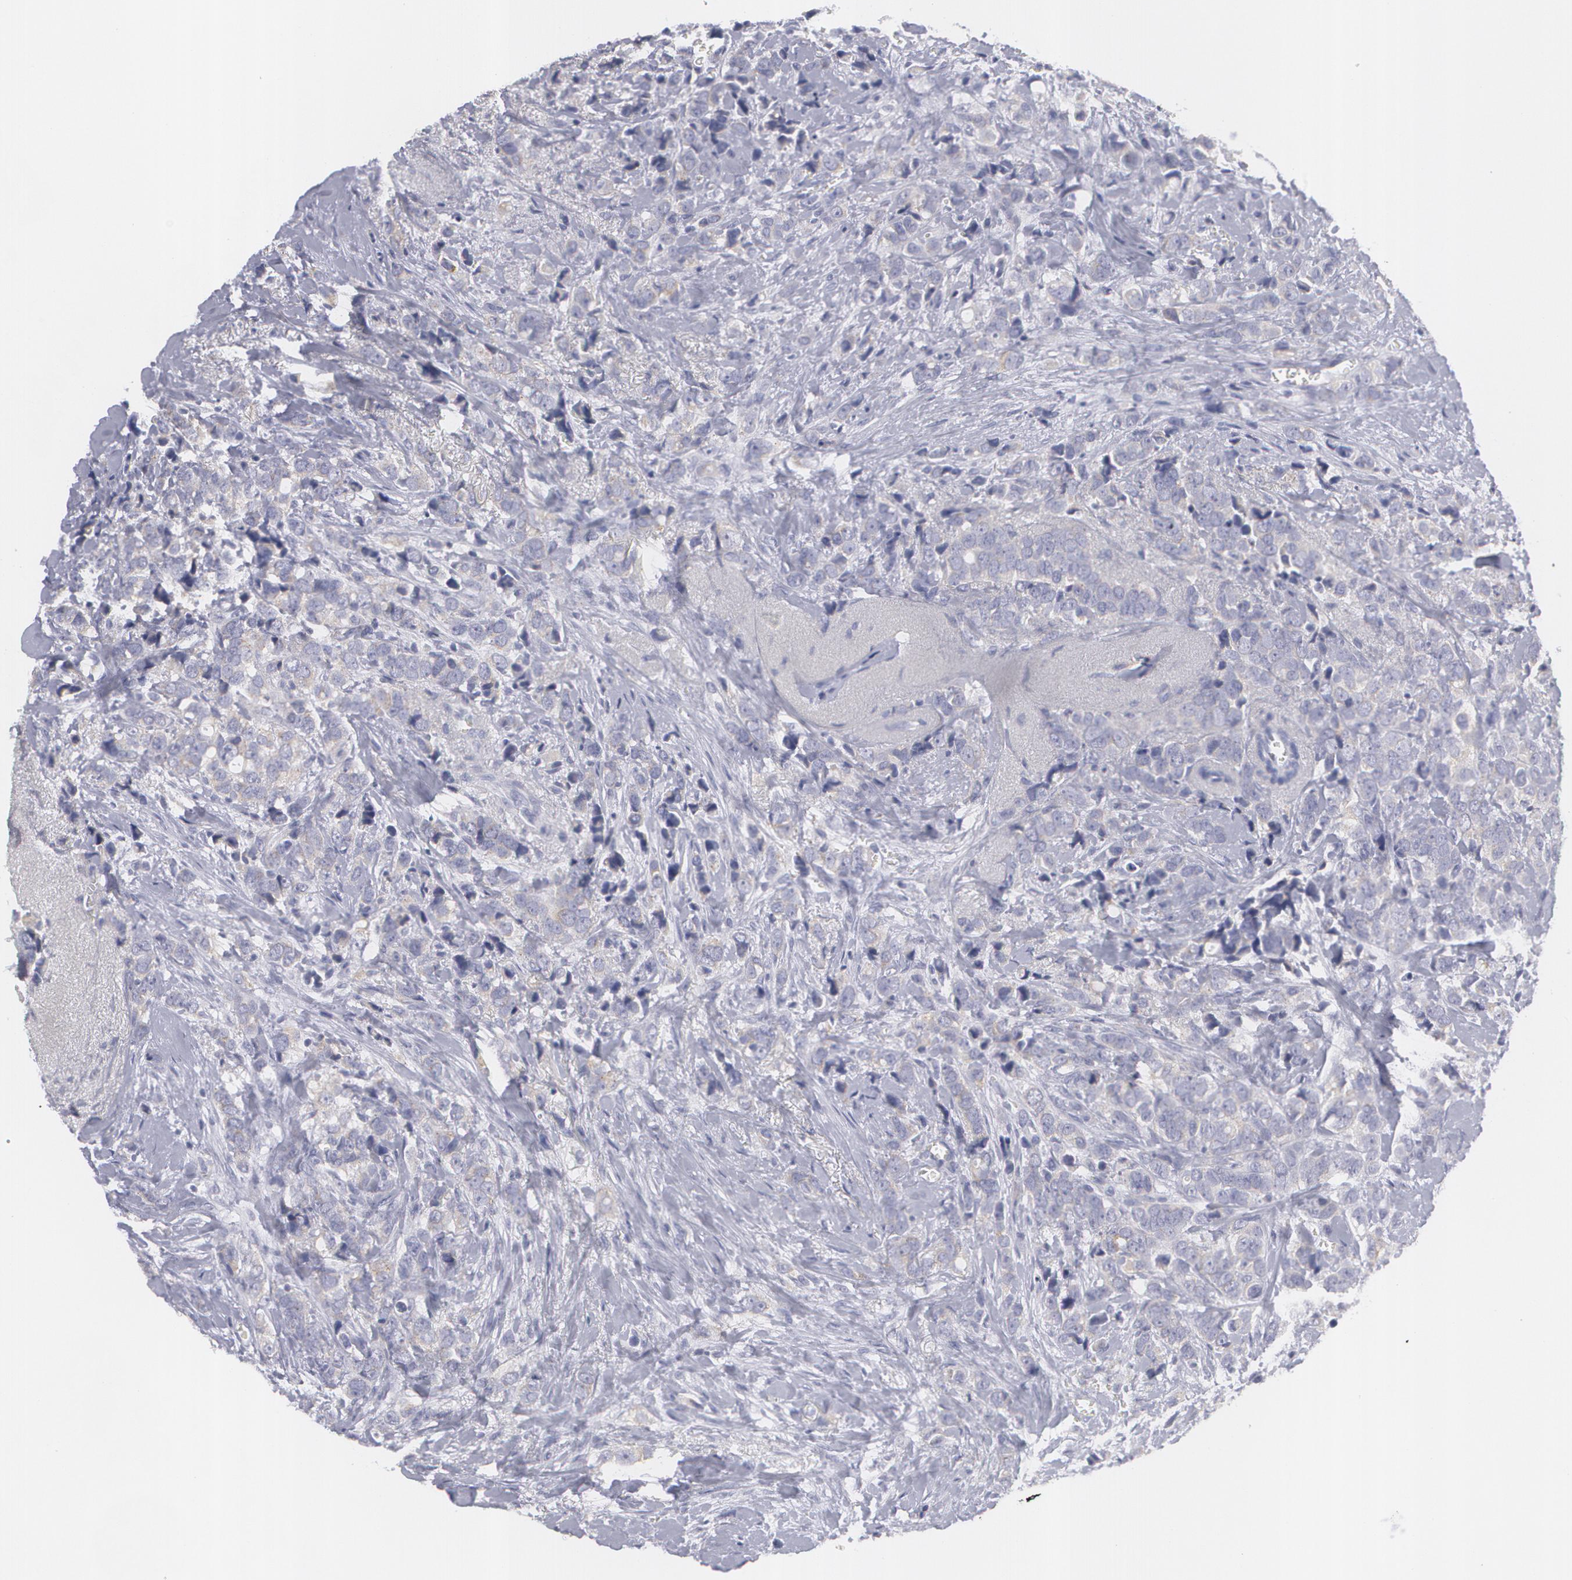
{"staining": {"intensity": "negative", "quantity": "none", "location": "none"}, "tissue": "breast cancer", "cell_type": "Tumor cells", "image_type": "cancer", "snomed": [{"axis": "morphology", "description": "Lobular carcinoma"}, {"axis": "topography", "description": "Breast"}], "caption": "Tumor cells show no significant expression in breast cancer.", "gene": "MBNL3", "patient": {"sex": "female", "age": 57}}